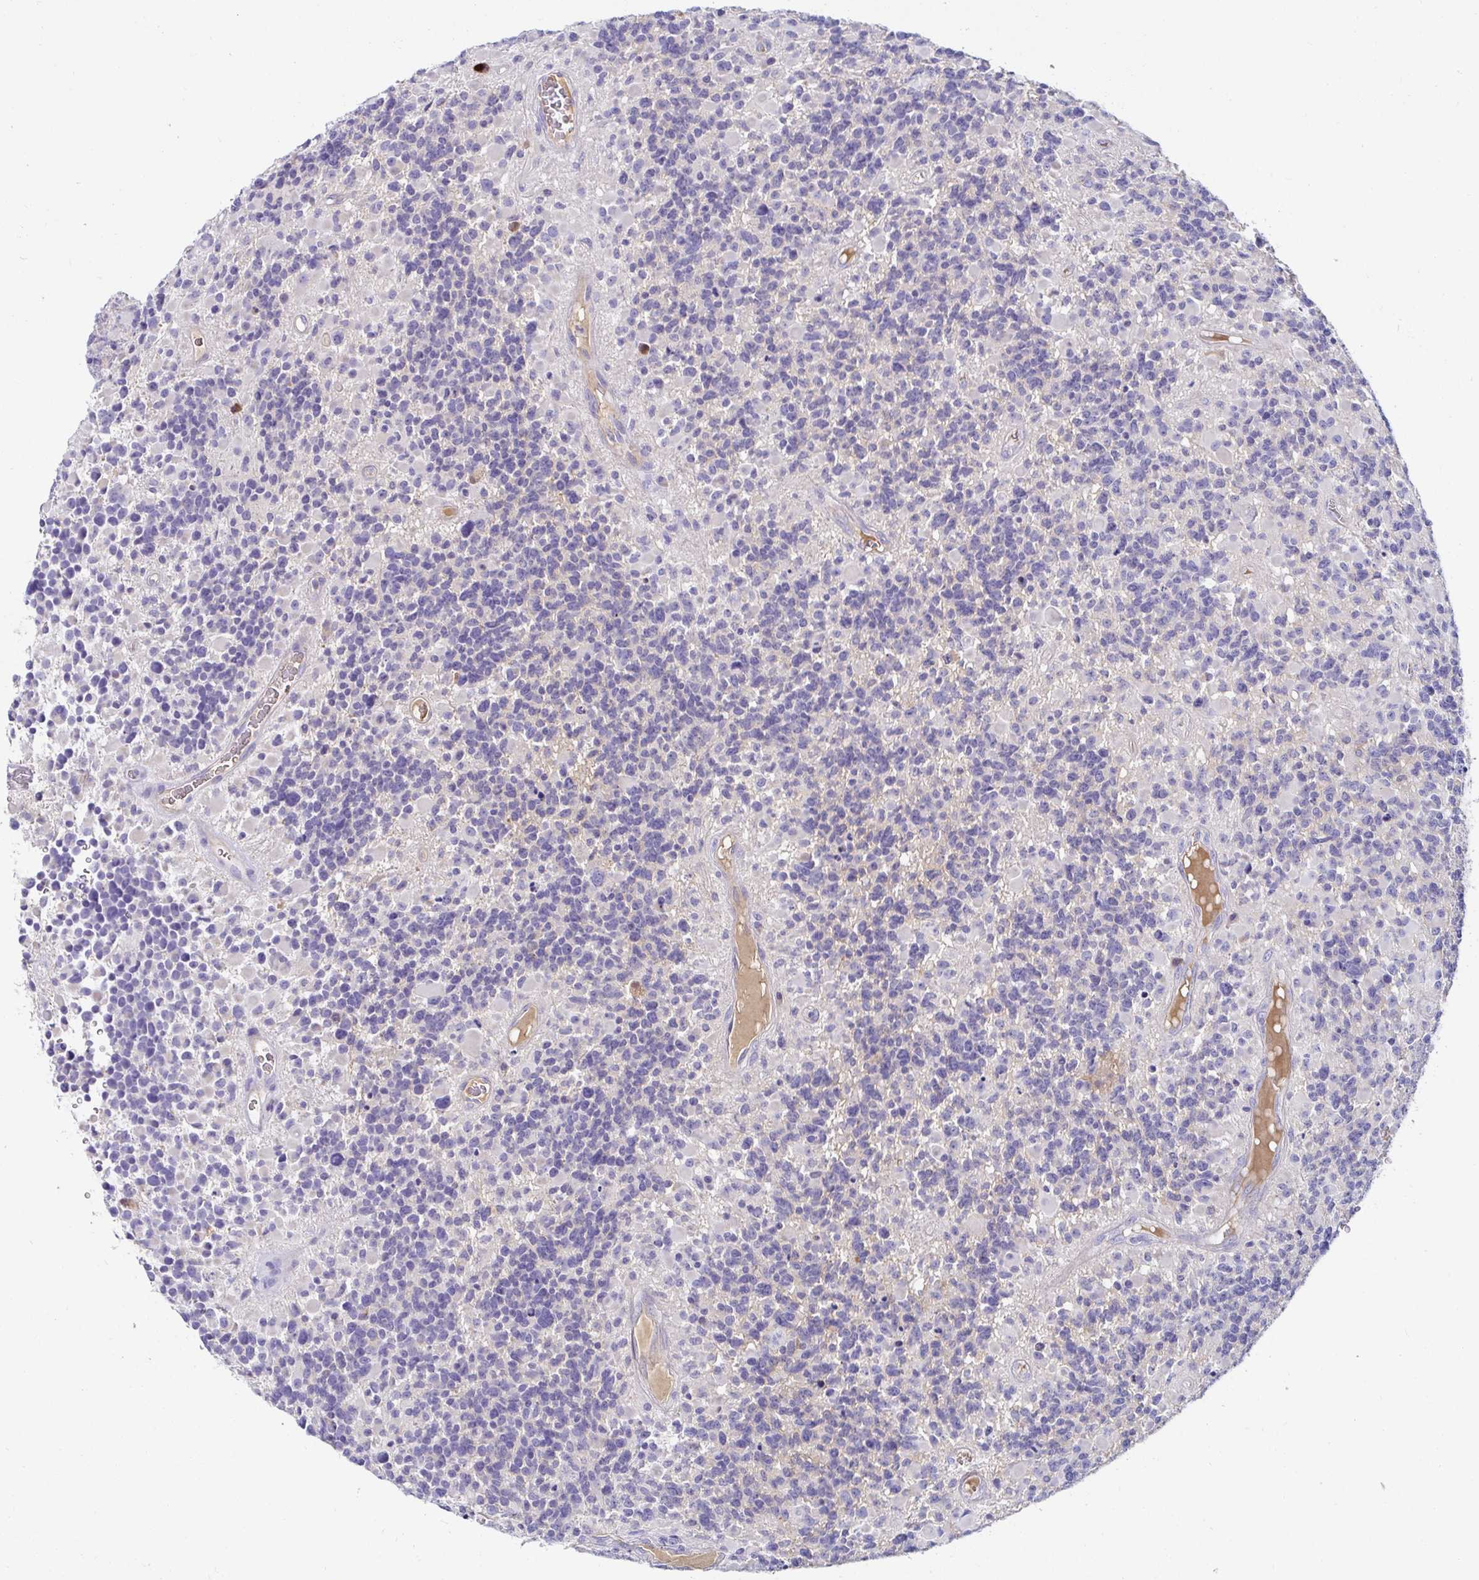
{"staining": {"intensity": "negative", "quantity": "none", "location": "none"}, "tissue": "glioma", "cell_type": "Tumor cells", "image_type": "cancer", "snomed": [{"axis": "morphology", "description": "Glioma, malignant, High grade"}, {"axis": "topography", "description": "Brain"}], "caption": "A histopathology image of human malignant glioma (high-grade) is negative for staining in tumor cells. (DAB (3,3'-diaminobenzidine) immunohistochemistry (IHC) visualized using brightfield microscopy, high magnification).", "gene": "C4orf17", "patient": {"sex": "female", "age": 40}}